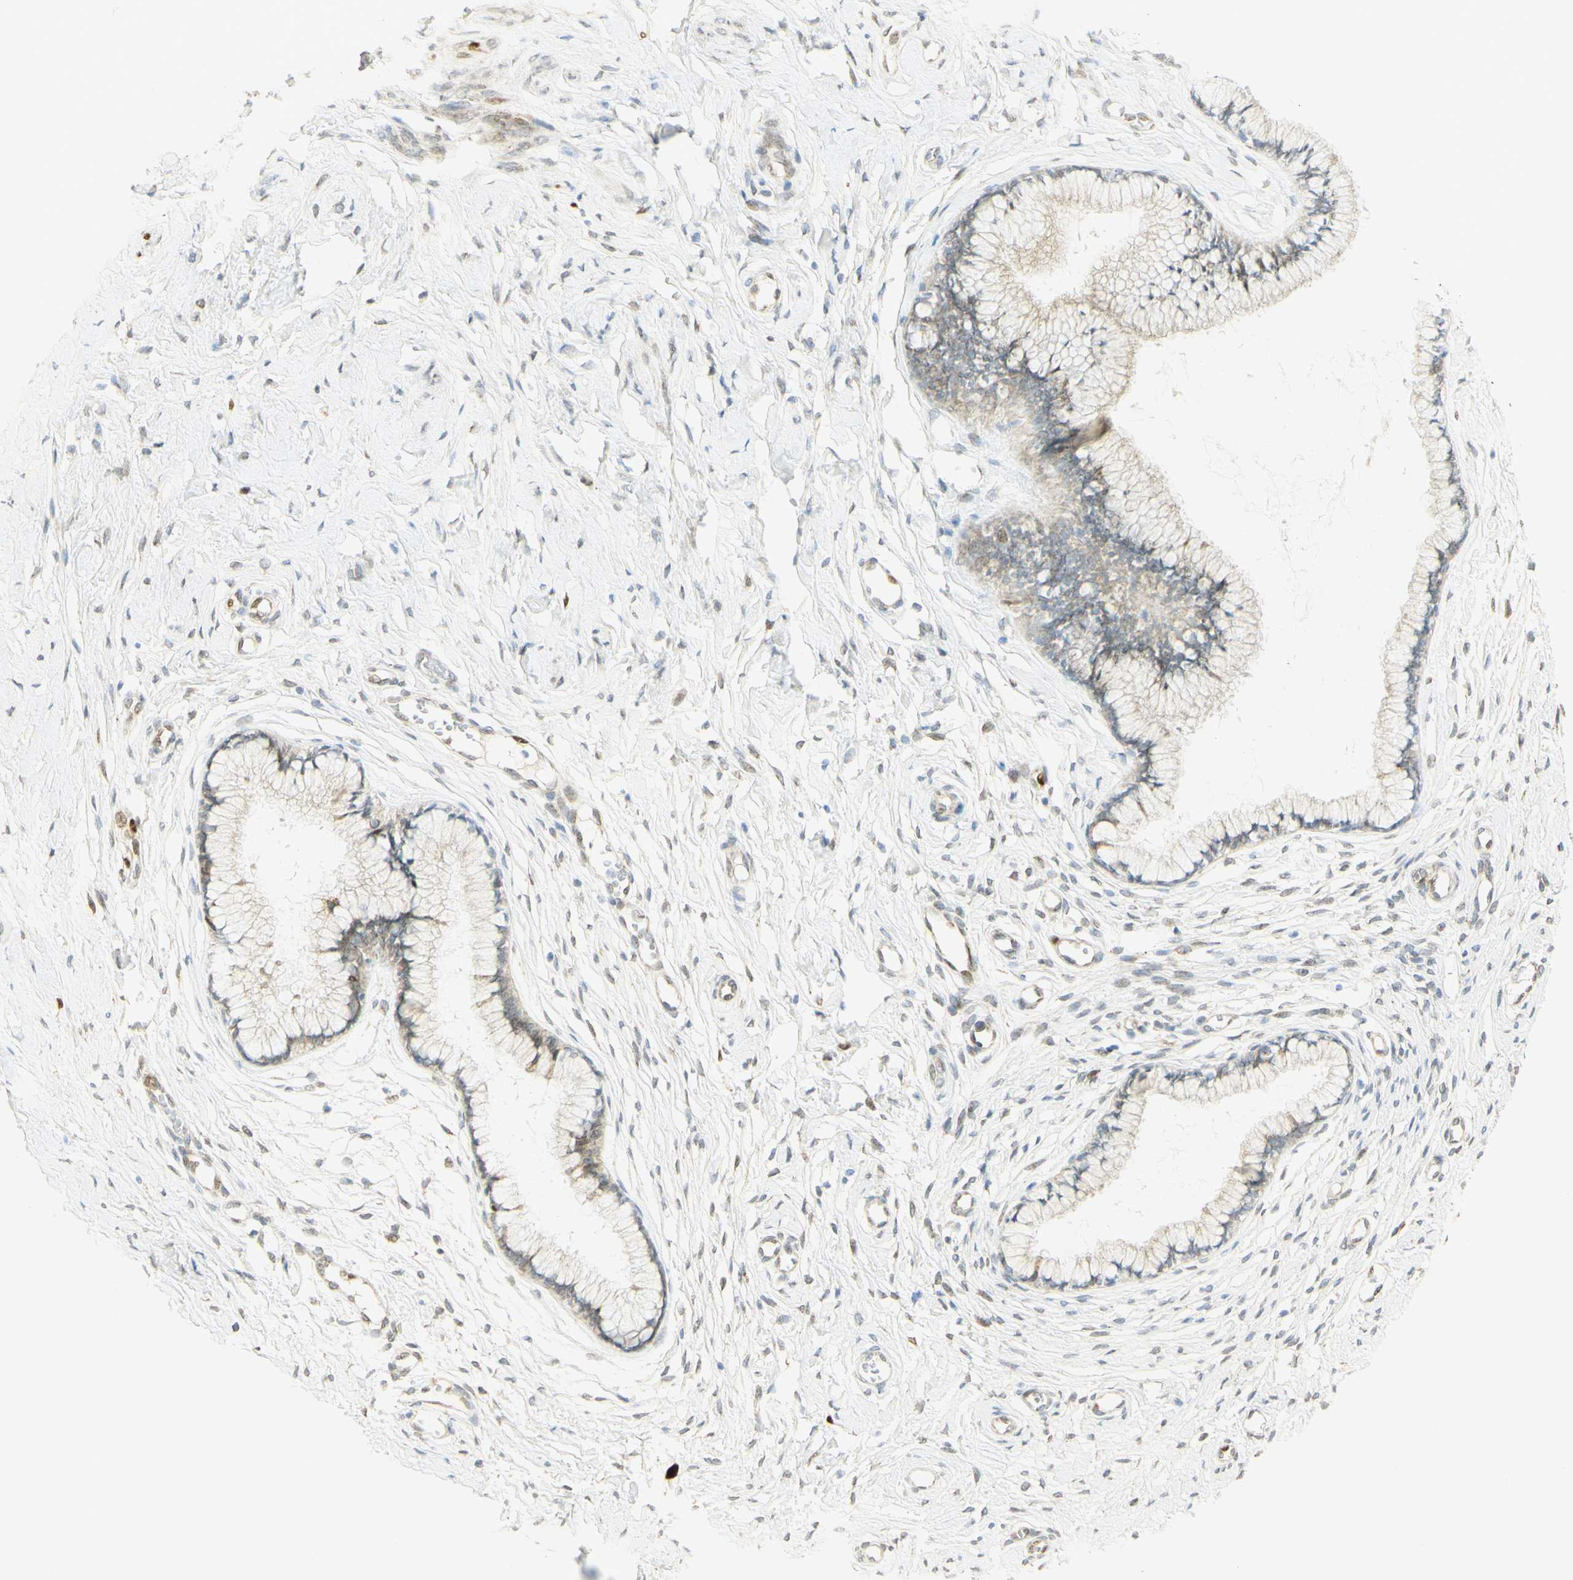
{"staining": {"intensity": "weak", "quantity": "25%-75%", "location": "cytoplasmic/membranous,nuclear"}, "tissue": "cervix", "cell_type": "Glandular cells", "image_type": "normal", "snomed": [{"axis": "morphology", "description": "Normal tissue, NOS"}, {"axis": "topography", "description": "Cervix"}], "caption": "Immunohistochemistry (IHC) of benign cervix demonstrates low levels of weak cytoplasmic/membranous,nuclear positivity in about 25%-75% of glandular cells.", "gene": "E2F1", "patient": {"sex": "female", "age": 65}}